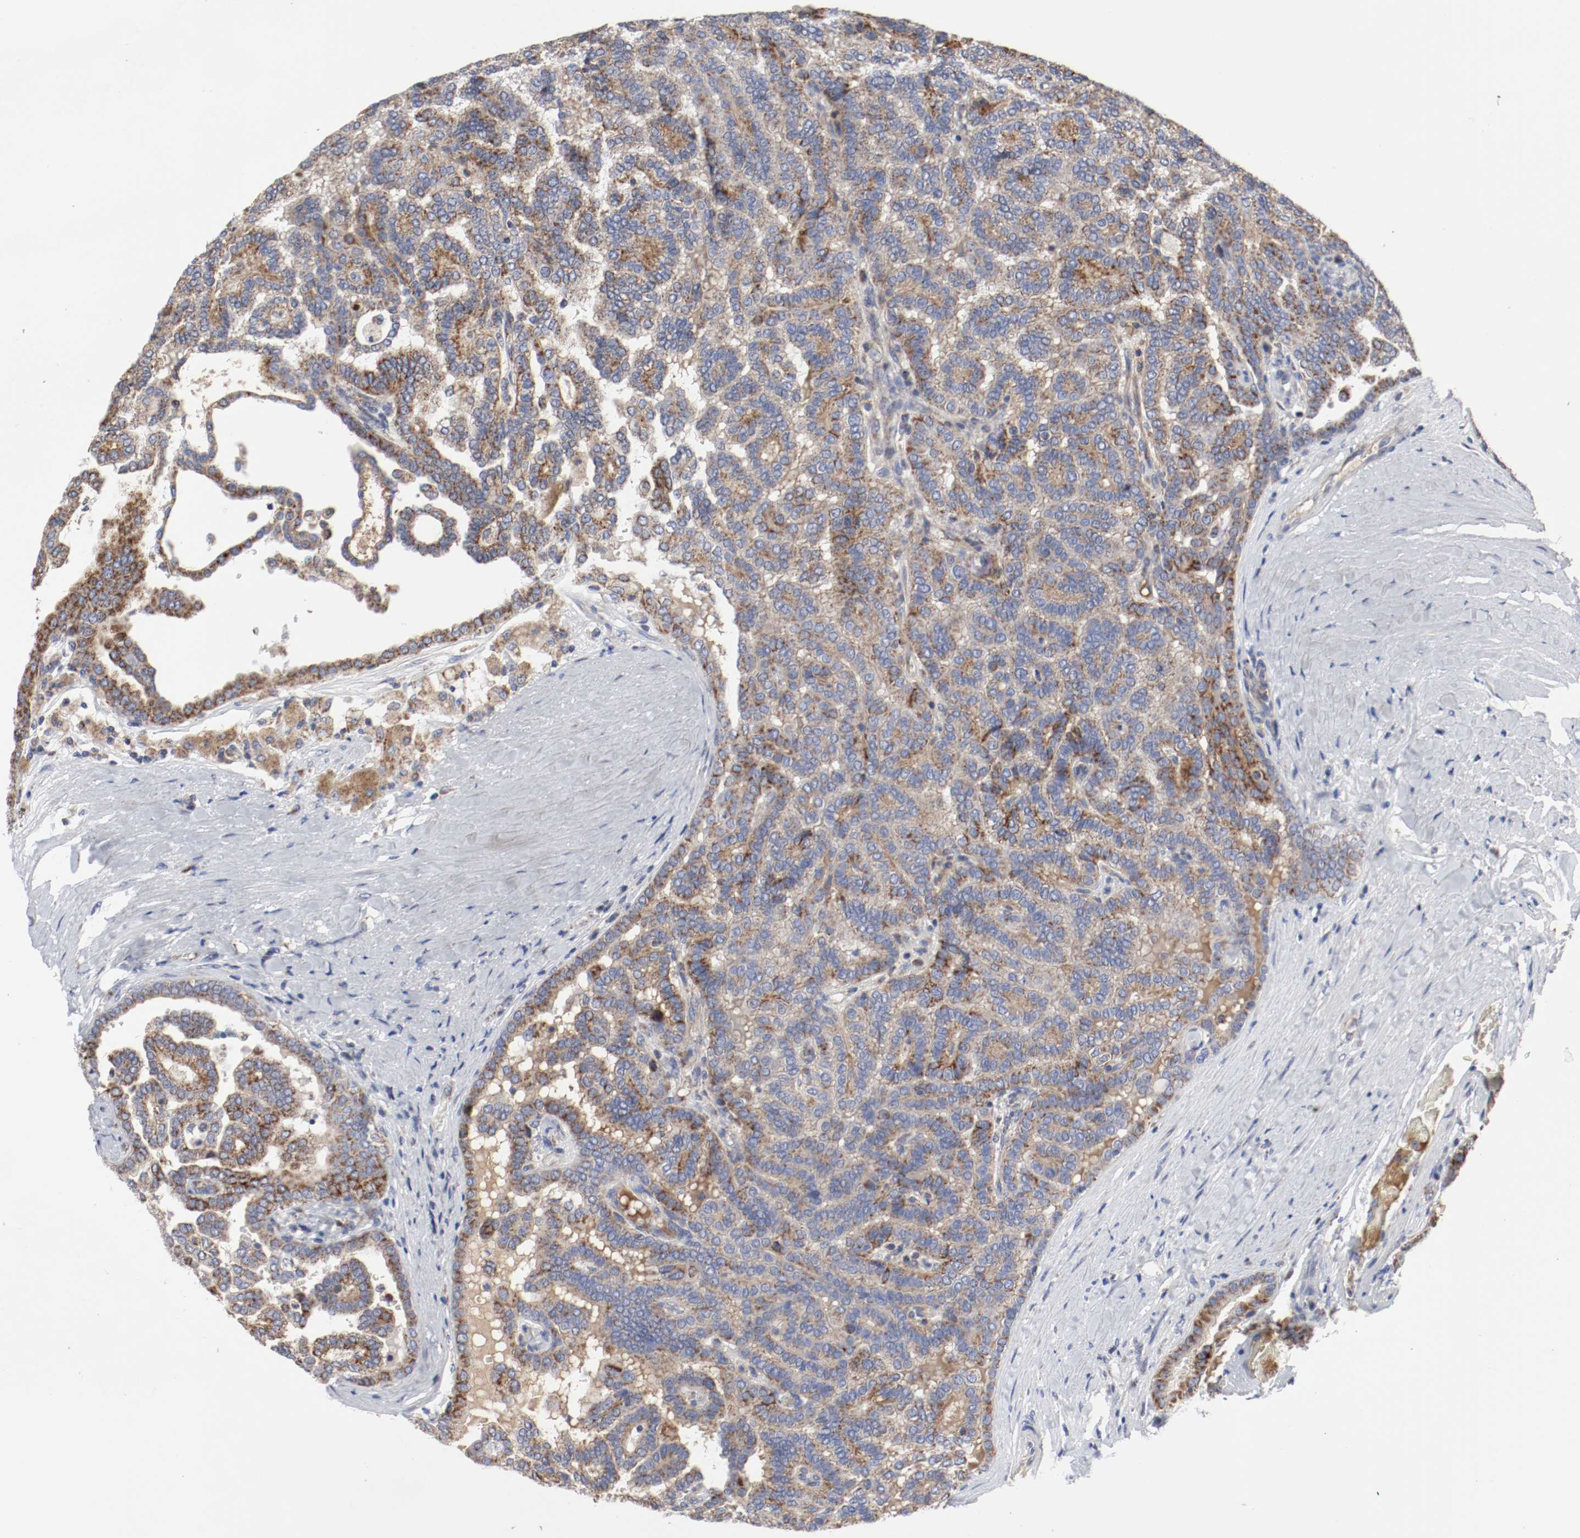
{"staining": {"intensity": "moderate", "quantity": ">75%", "location": "cytoplasmic/membranous"}, "tissue": "renal cancer", "cell_type": "Tumor cells", "image_type": "cancer", "snomed": [{"axis": "morphology", "description": "Adenocarcinoma, NOS"}, {"axis": "topography", "description": "Kidney"}], "caption": "There is medium levels of moderate cytoplasmic/membranous positivity in tumor cells of renal adenocarcinoma, as demonstrated by immunohistochemical staining (brown color).", "gene": "AFG3L2", "patient": {"sex": "male", "age": 61}}